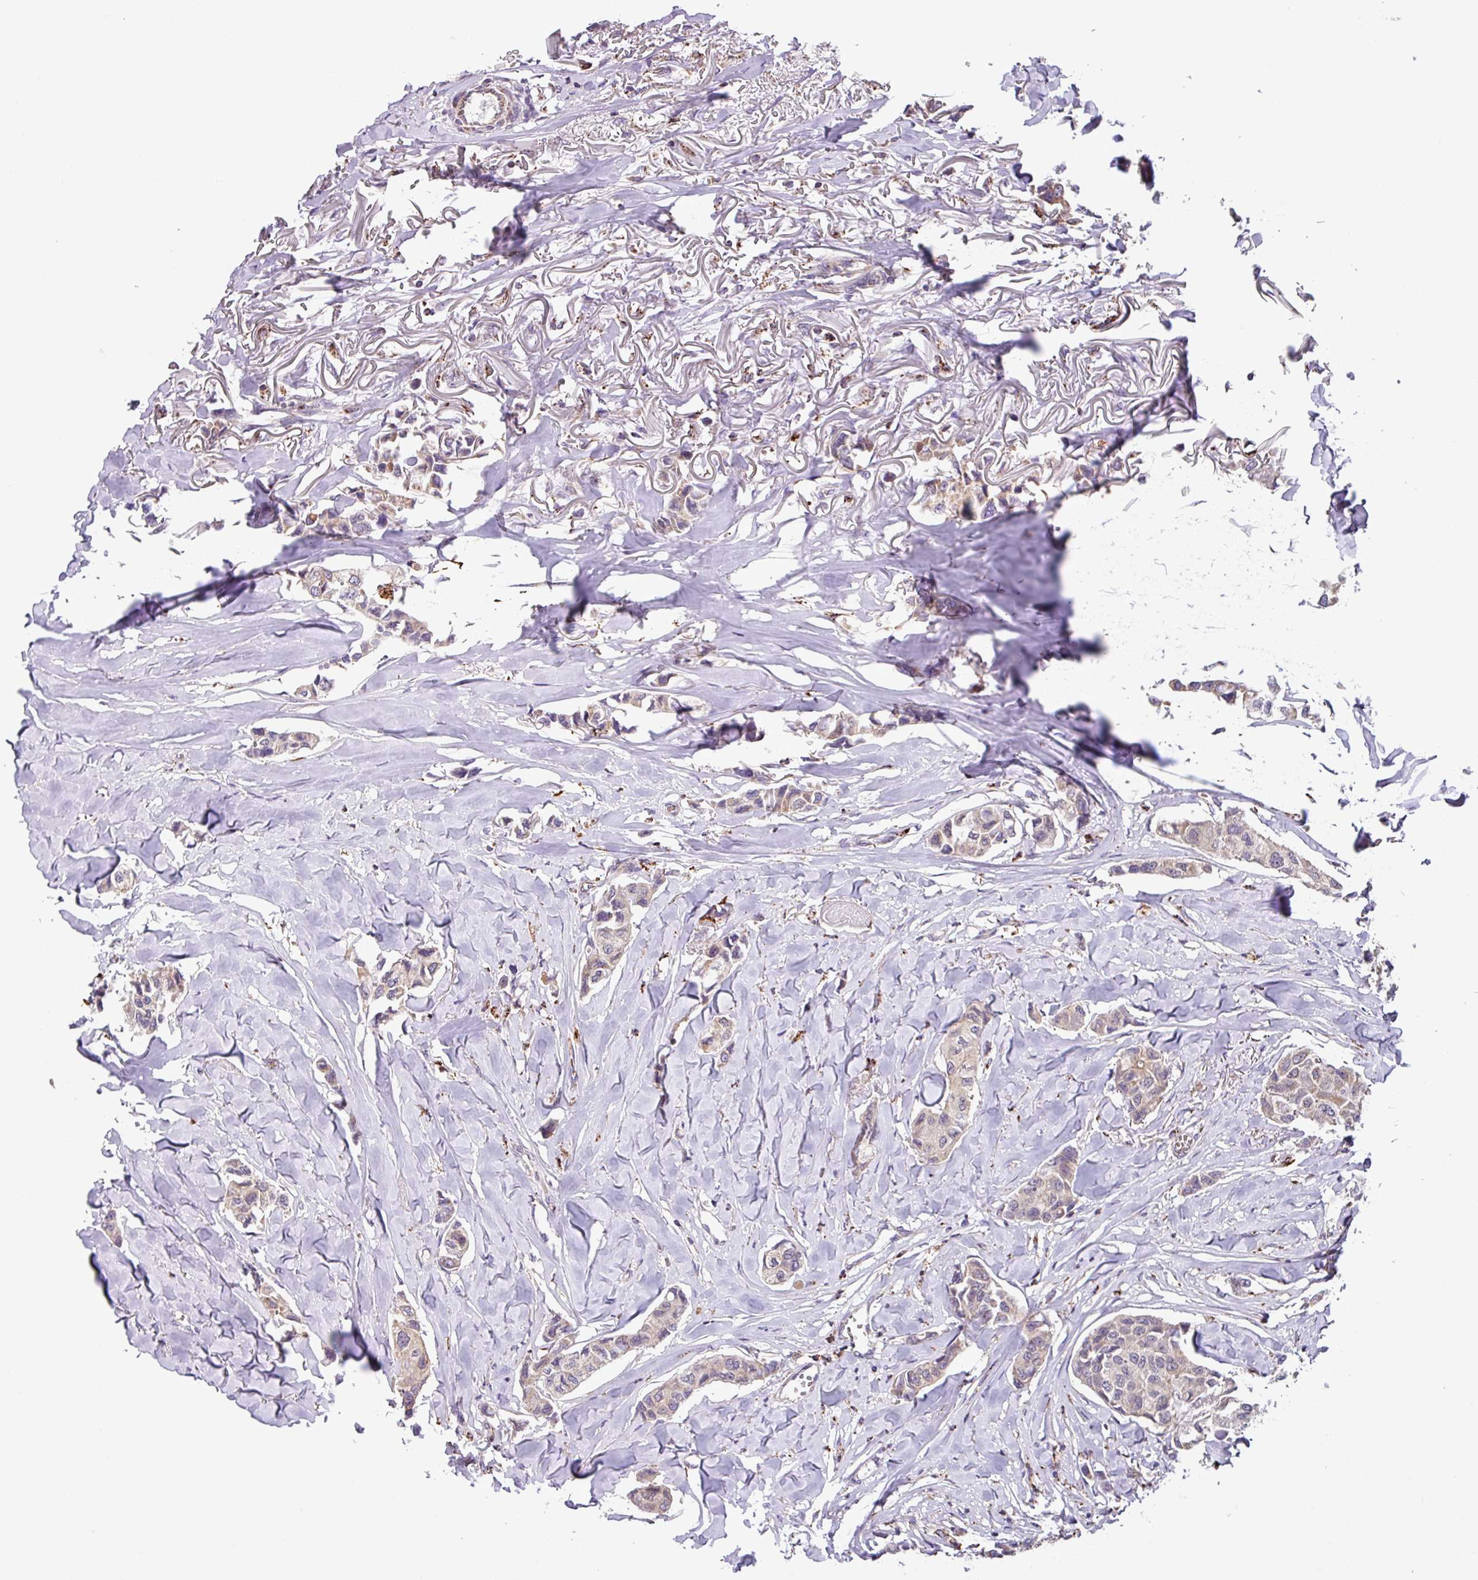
{"staining": {"intensity": "weak", "quantity": "<25%", "location": "cytoplasmic/membranous"}, "tissue": "breast cancer", "cell_type": "Tumor cells", "image_type": "cancer", "snomed": [{"axis": "morphology", "description": "Duct carcinoma"}, {"axis": "topography", "description": "Breast"}], "caption": "DAB immunohistochemical staining of breast cancer reveals no significant expression in tumor cells.", "gene": "AKIRIN1", "patient": {"sex": "female", "age": 80}}